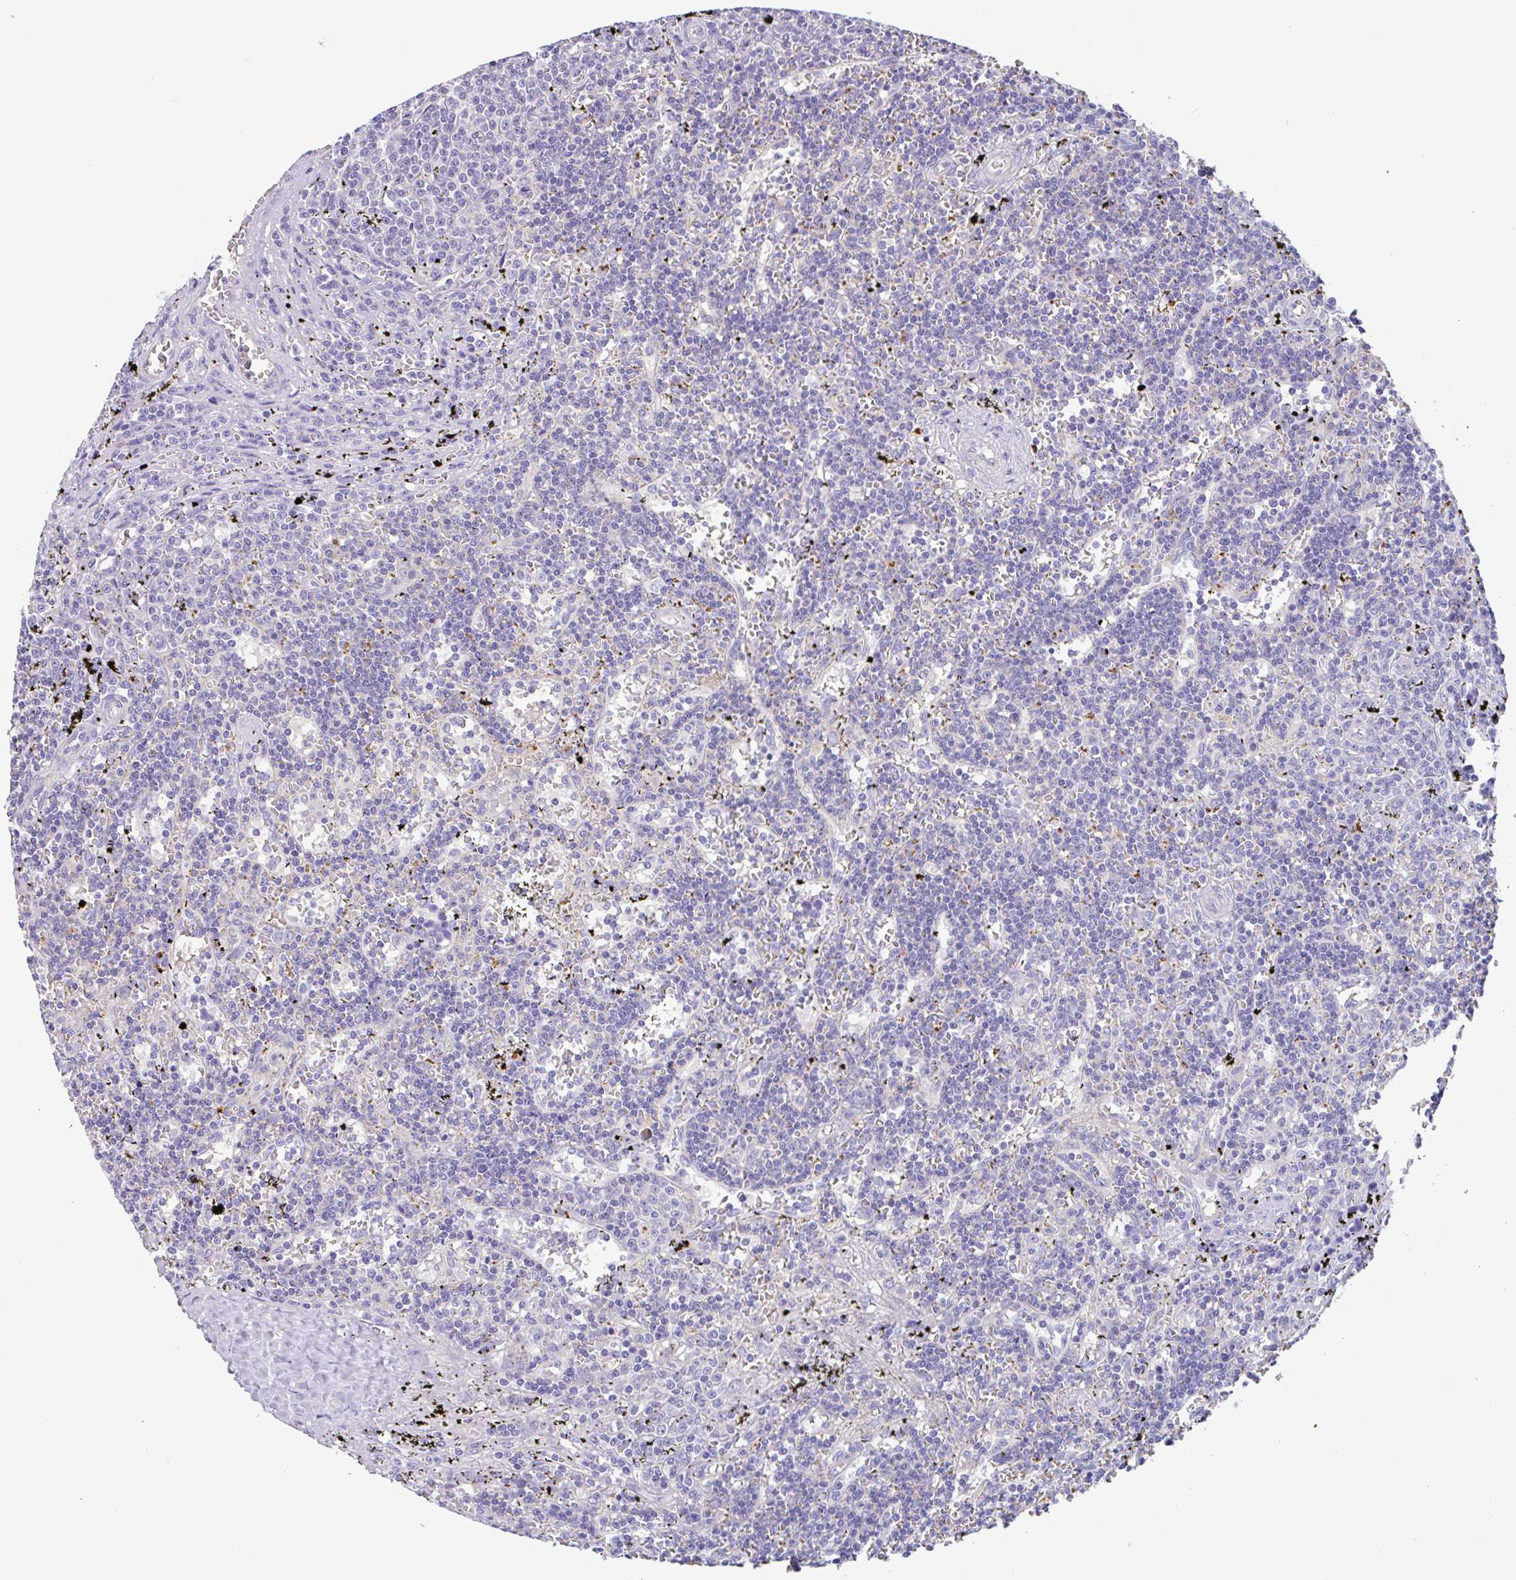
{"staining": {"intensity": "negative", "quantity": "none", "location": "none"}, "tissue": "lymphoma", "cell_type": "Tumor cells", "image_type": "cancer", "snomed": [{"axis": "morphology", "description": "Malignant lymphoma, non-Hodgkin's type, Low grade"}, {"axis": "topography", "description": "Spleen"}], "caption": "There is no significant staining in tumor cells of lymphoma.", "gene": "LENG9", "patient": {"sex": "male", "age": 60}}